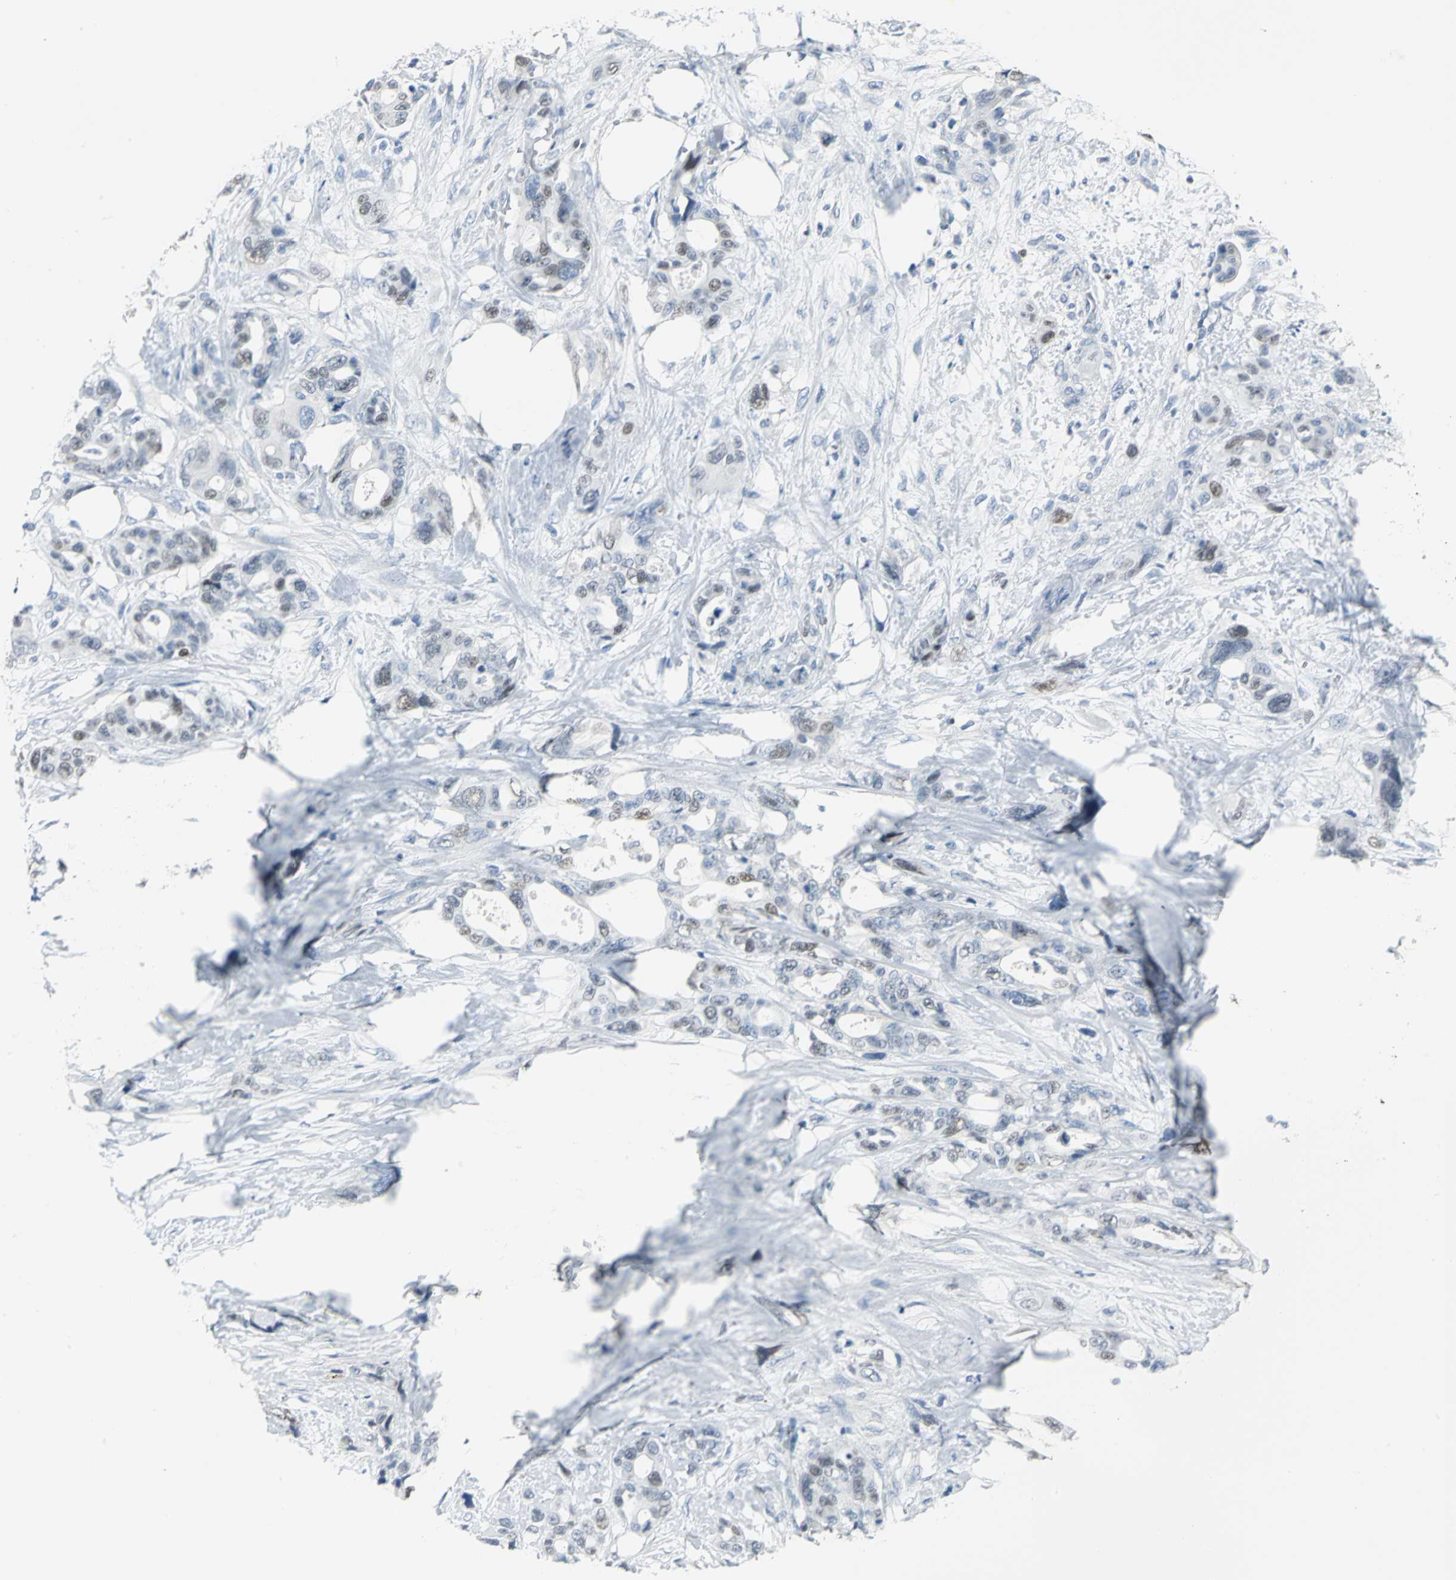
{"staining": {"intensity": "moderate", "quantity": "<25%", "location": "nuclear"}, "tissue": "pancreatic cancer", "cell_type": "Tumor cells", "image_type": "cancer", "snomed": [{"axis": "morphology", "description": "Adenocarcinoma, NOS"}, {"axis": "topography", "description": "Pancreas"}], "caption": "Protein expression analysis of human pancreatic cancer (adenocarcinoma) reveals moderate nuclear positivity in approximately <25% of tumor cells. The protein of interest is stained brown, and the nuclei are stained in blue (DAB (3,3'-diaminobenzidine) IHC with brightfield microscopy, high magnification).", "gene": "MCM3", "patient": {"sex": "male", "age": 46}}